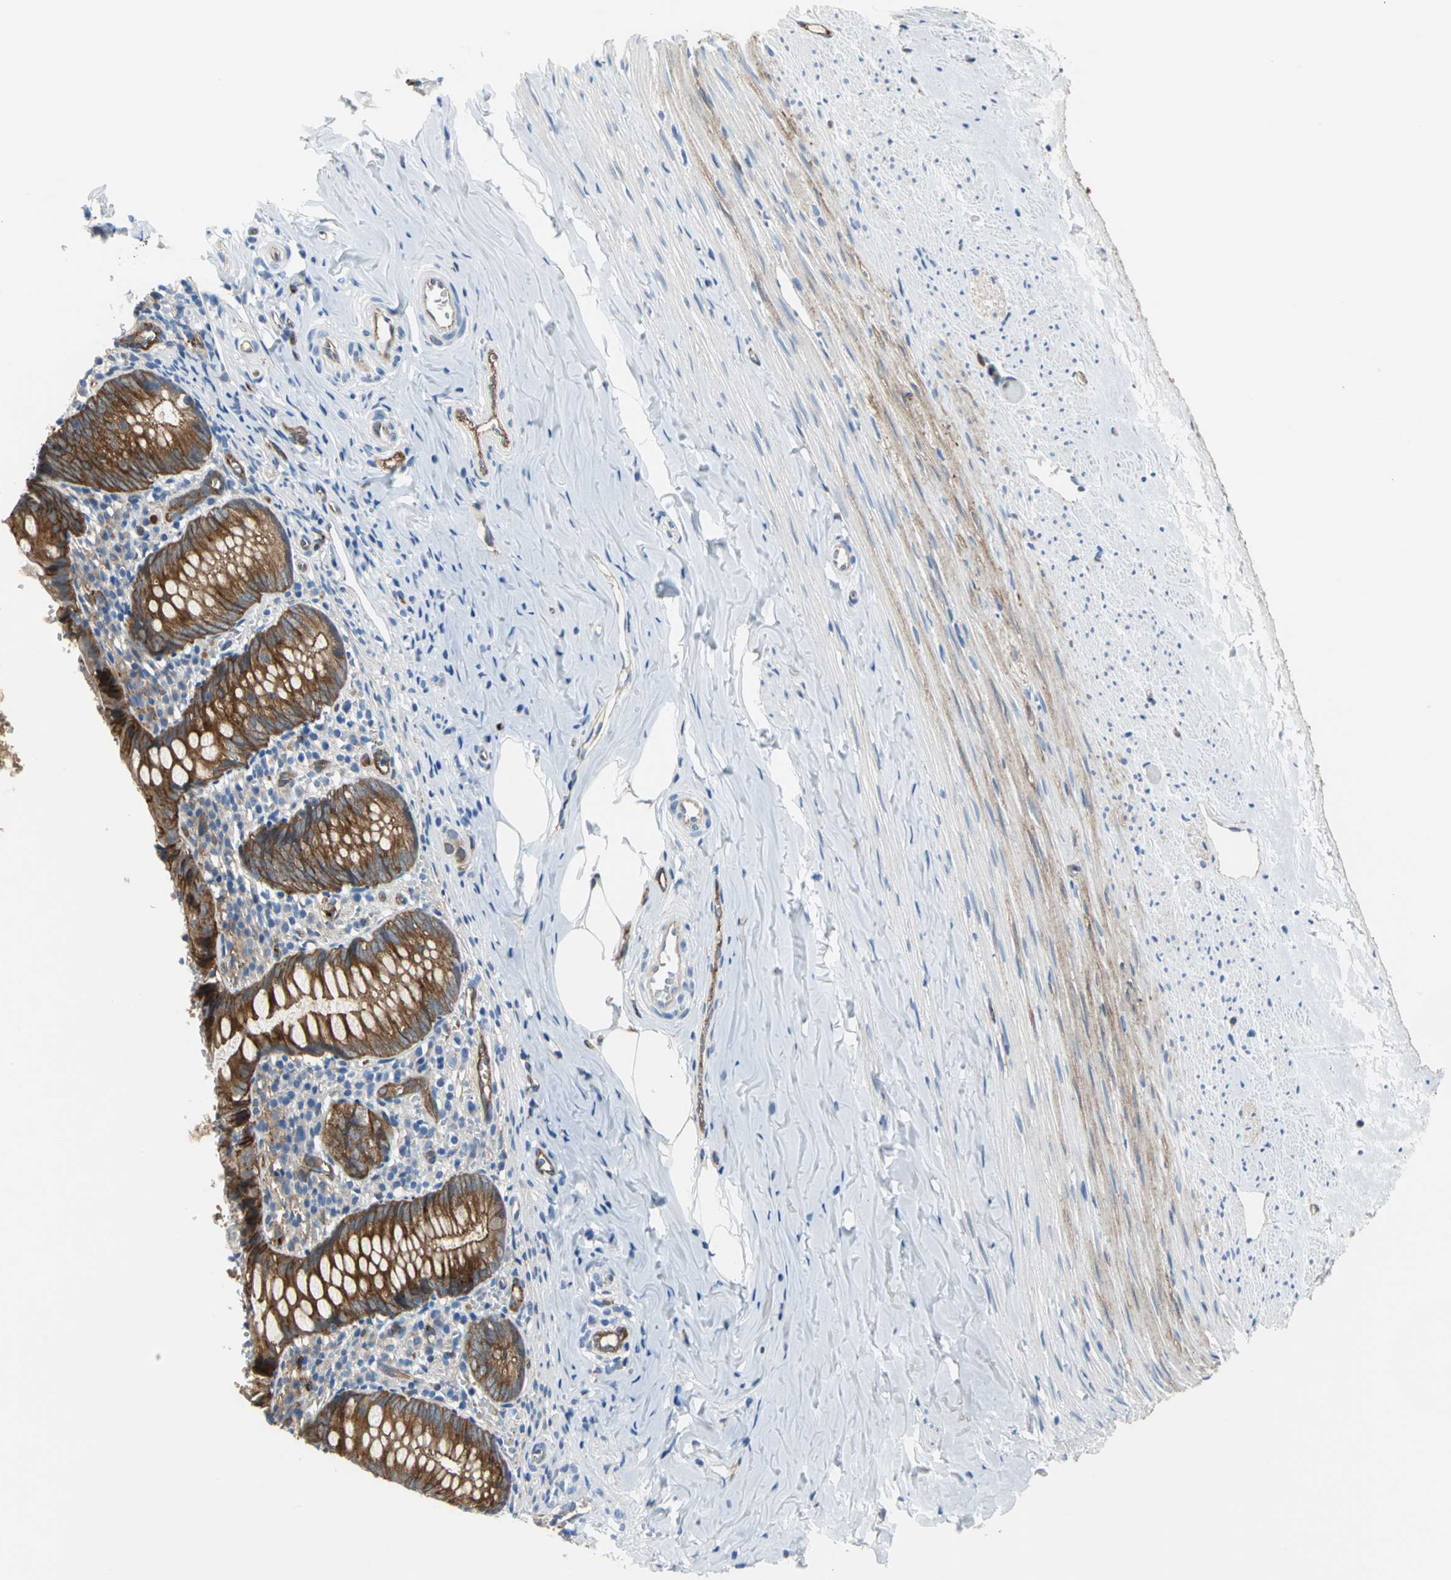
{"staining": {"intensity": "strong", "quantity": ">75%", "location": "cytoplasmic/membranous"}, "tissue": "appendix", "cell_type": "Glandular cells", "image_type": "normal", "snomed": [{"axis": "morphology", "description": "Normal tissue, NOS"}, {"axis": "topography", "description": "Appendix"}], "caption": "A high-resolution micrograph shows immunohistochemistry staining of normal appendix, which demonstrates strong cytoplasmic/membranous staining in approximately >75% of glandular cells. (brown staining indicates protein expression, while blue staining denotes nuclei).", "gene": "ENSG00000285130", "patient": {"sex": "female", "age": 10}}